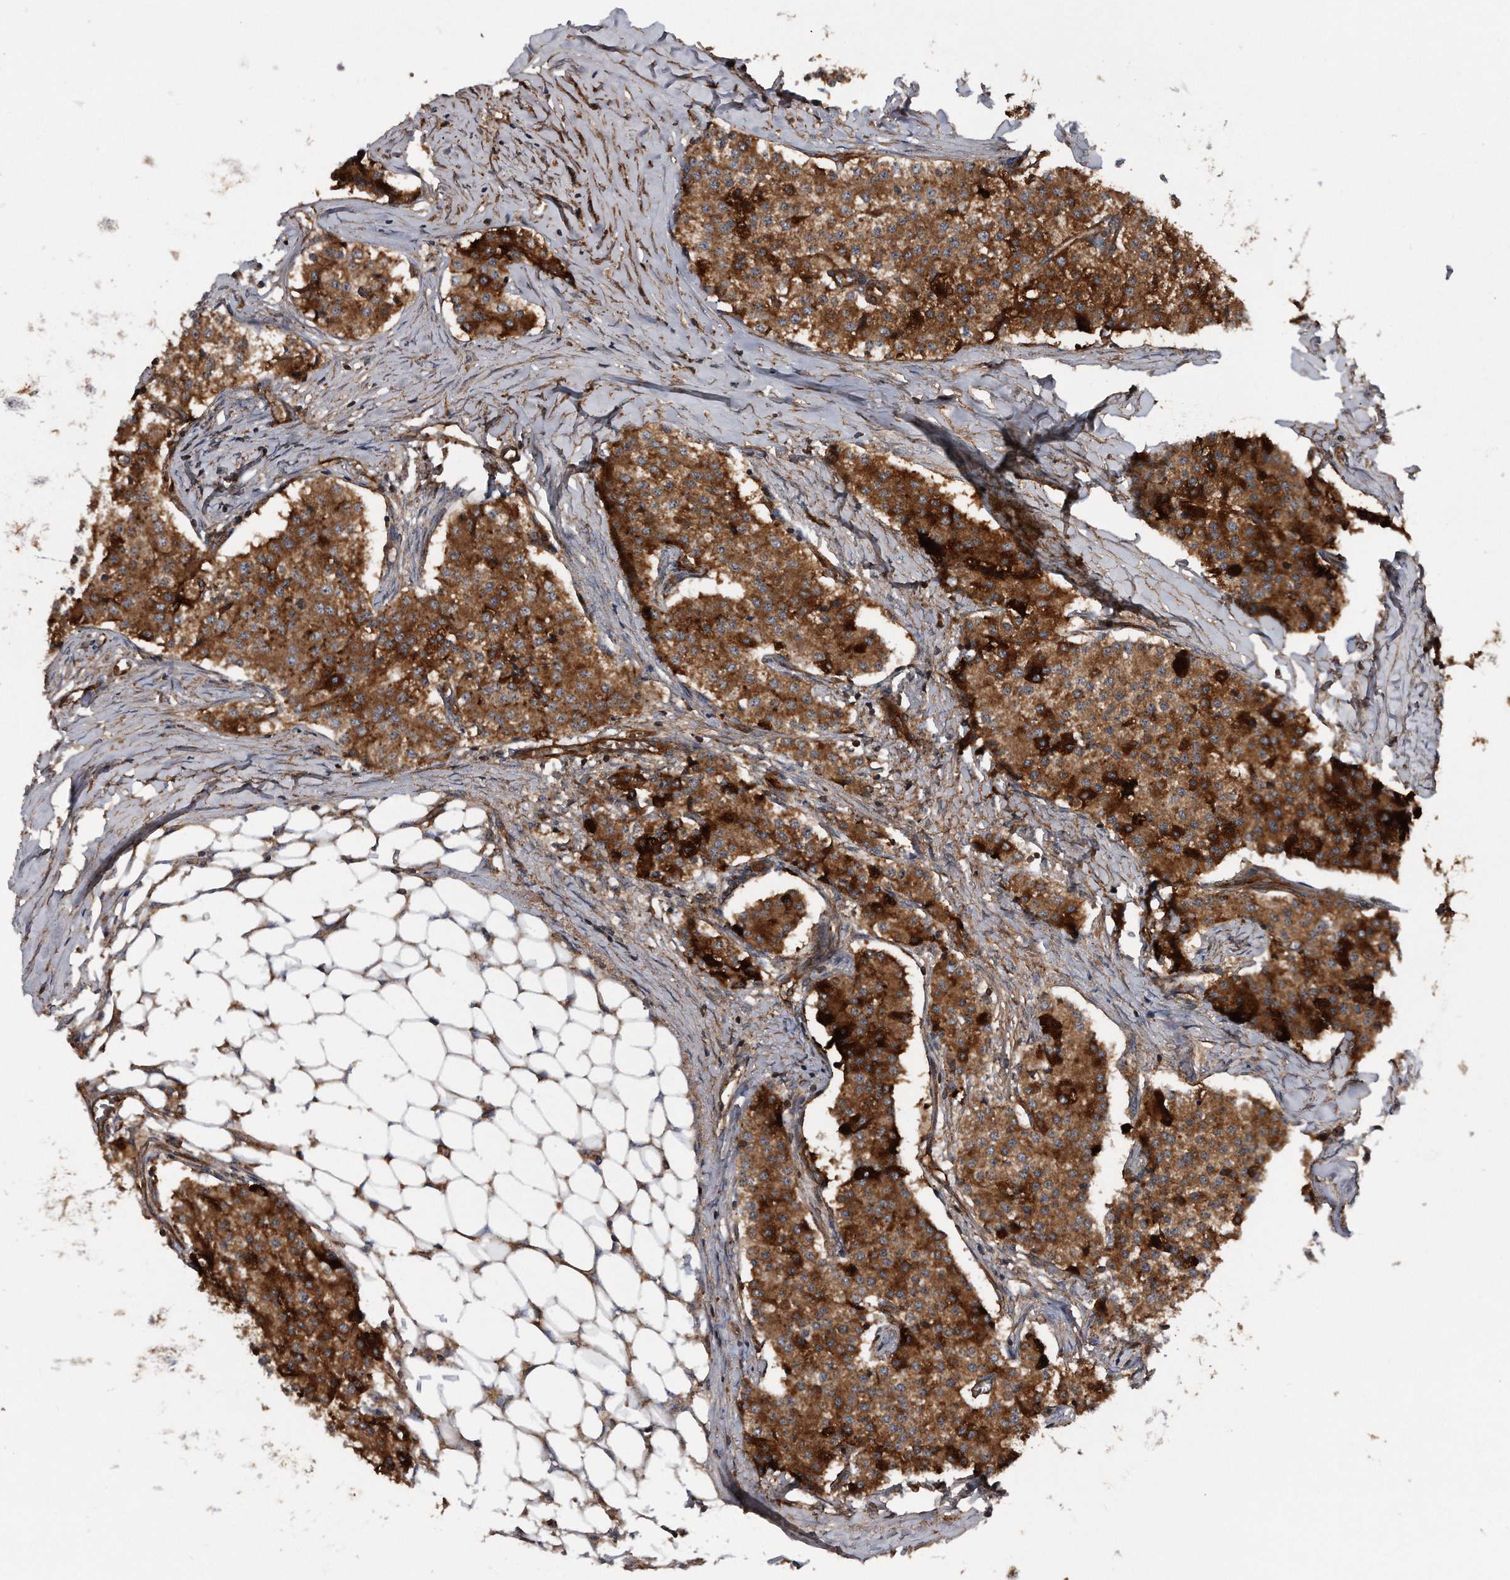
{"staining": {"intensity": "strong", "quantity": ">75%", "location": "cytoplasmic/membranous"}, "tissue": "carcinoid", "cell_type": "Tumor cells", "image_type": "cancer", "snomed": [{"axis": "morphology", "description": "Carcinoid, malignant, NOS"}, {"axis": "topography", "description": "Colon"}], "caption": "Human carcinoid stained with a protein marker demonstrates strong staining in tumor cells.", "gene": "KCND3", "patient": {"sex": "female", "age": 52}}